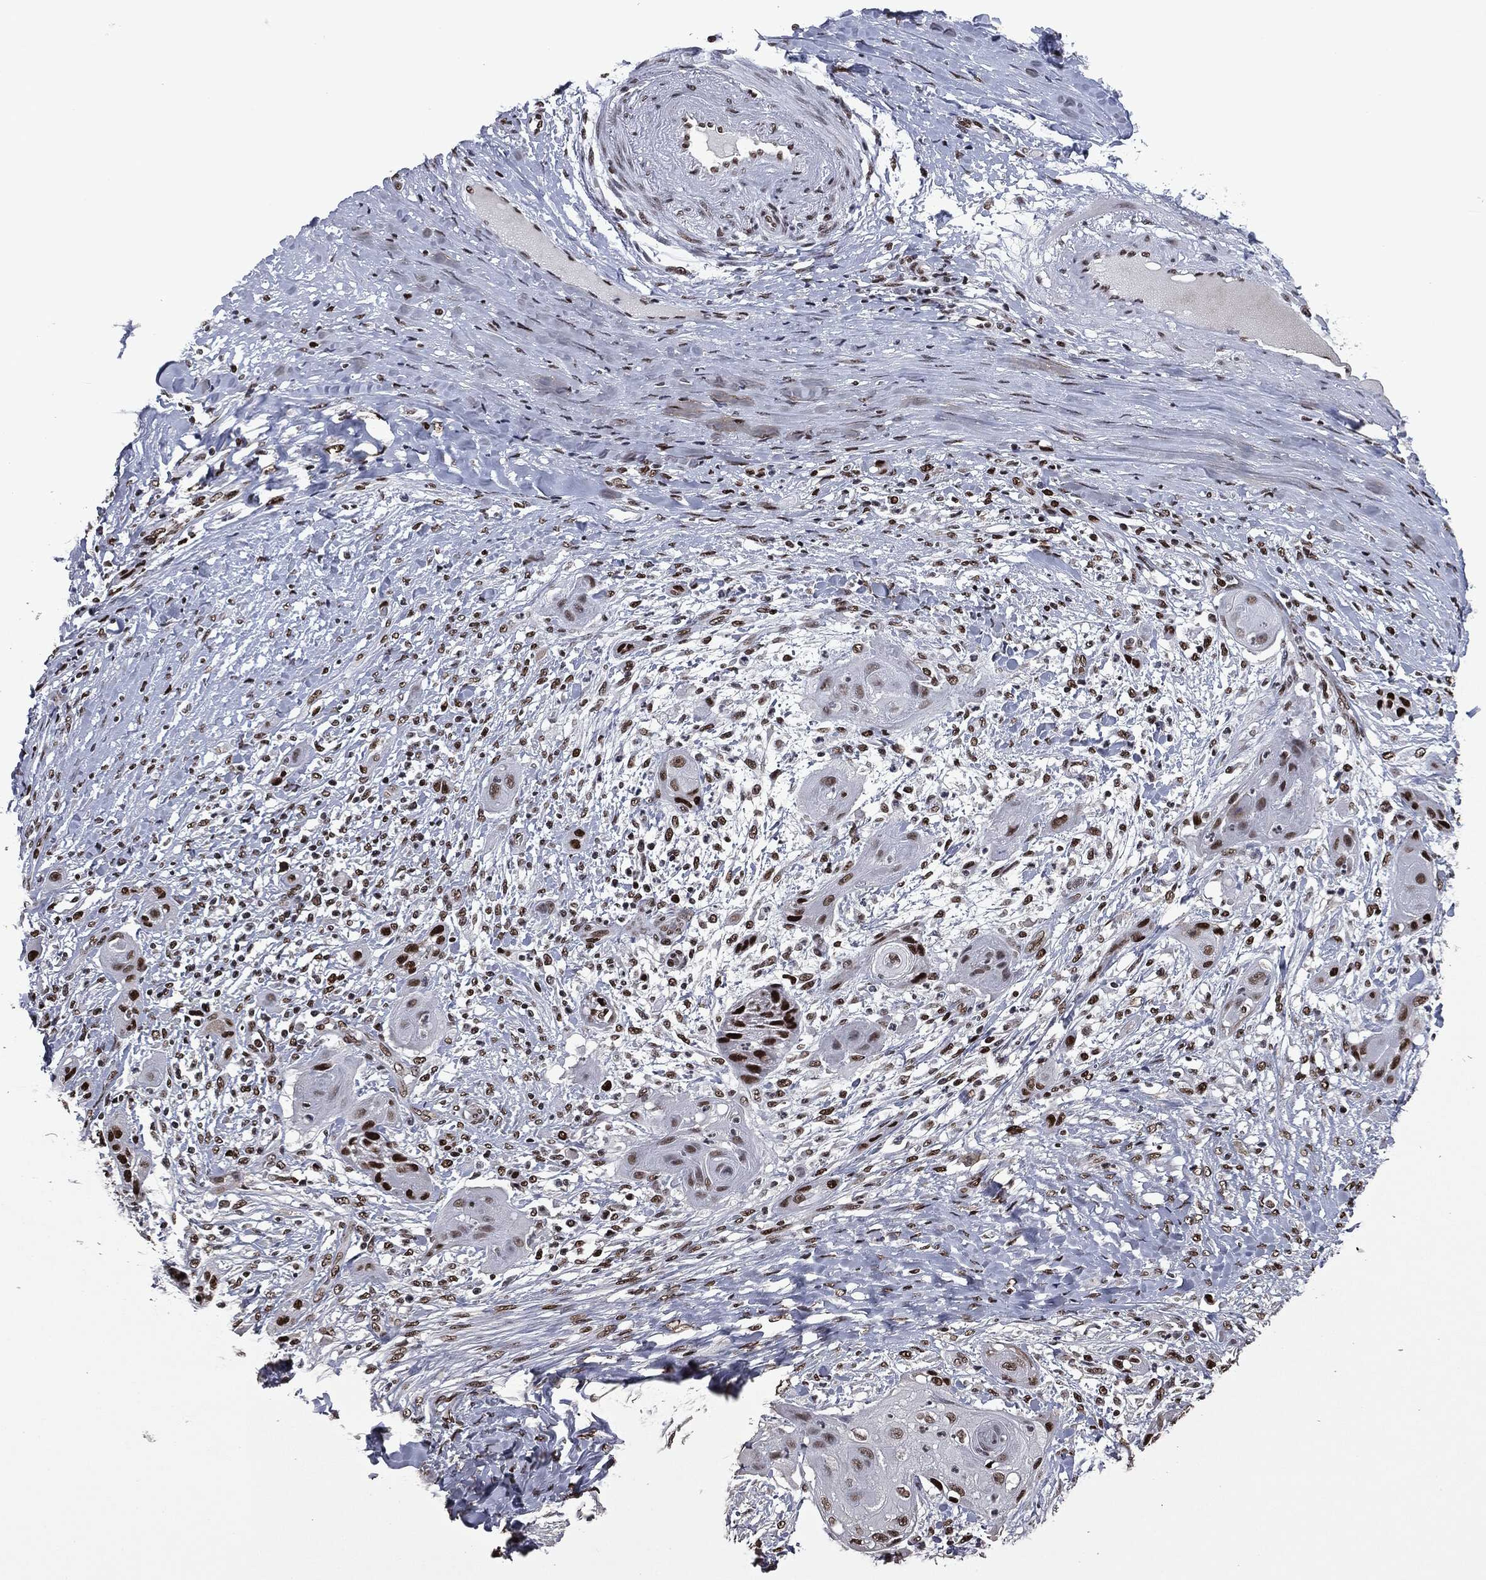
{"staining": {"intensity": "strong", "quantity": "25%-75%", "location": "nuclear"}, "tissue": "skin cancer", "cell_type": "Tumor cells", "image_type": "cancer", "snomed": [{"axis": "morphology", "description": "Squamous cell carcinoma, NOS"}, {"axis": "topography", "description": "Skin"}], "caption": "IHC micrograph of human skin squamous cell carcinoma stained for a protein (brown), which demonstrates high levels of strong nuclear staining in about 25%-75% of tumor cells.", "gene": "MSH2", "patient": {"sex": "male", "age": 62}}